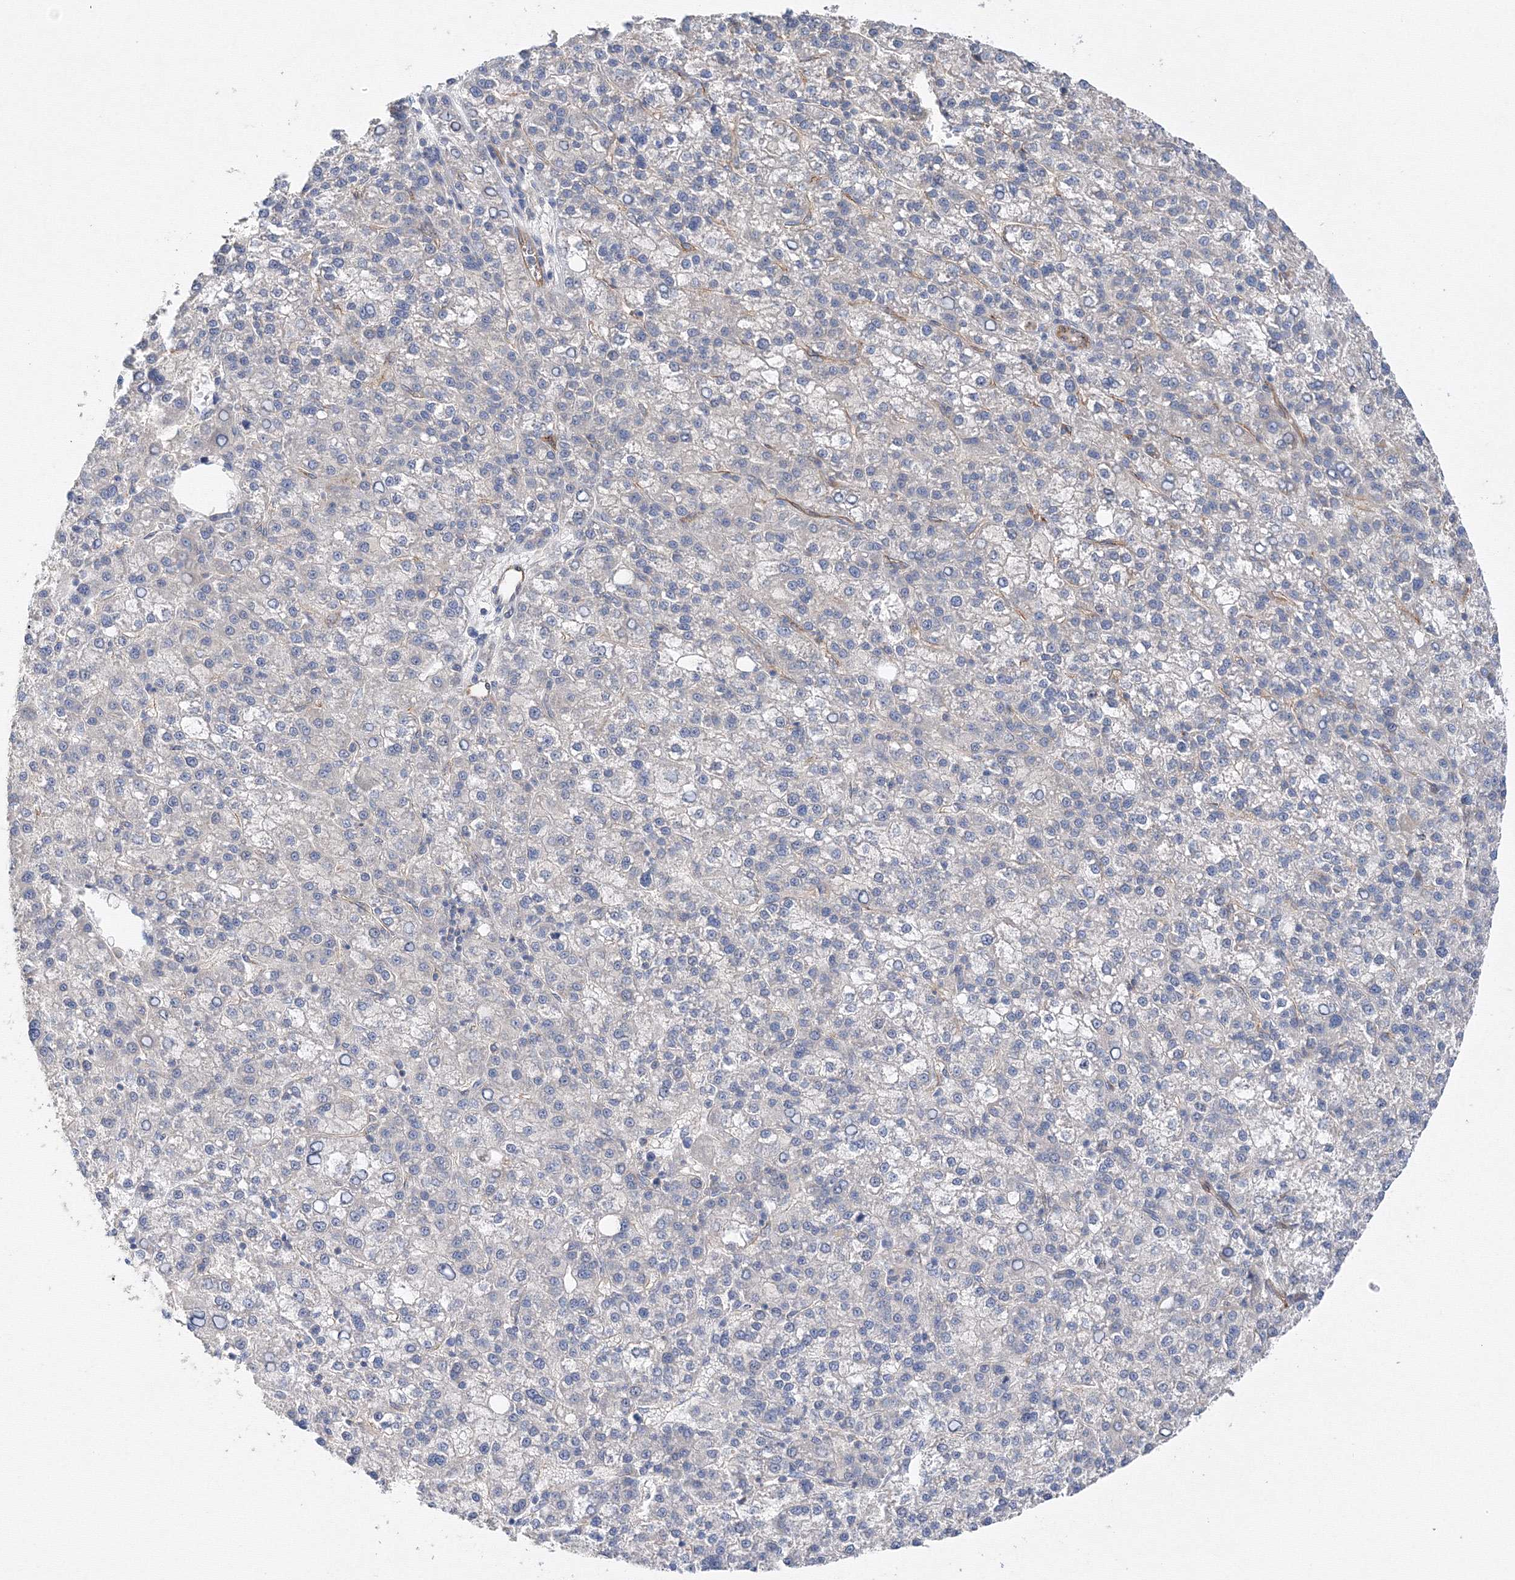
{"staining": {"intensity": "negative", "quantity": "none", "location": "none"}, "tissue": "liver cancer", "cell_type": "Tumor cells", "image_type": "cancer", "snomed": [{"axis": "morphology", "description": "Carcinoma, Hepatocellular, NOS"}, {"axis": "topography", "description": "Liver"}], "caption": "Immunohistochemistry of liver cancer exhibits no expression in tumor cells.", "gene": "DIS3L2", "patient": {"sex": "female", "age": 58}}